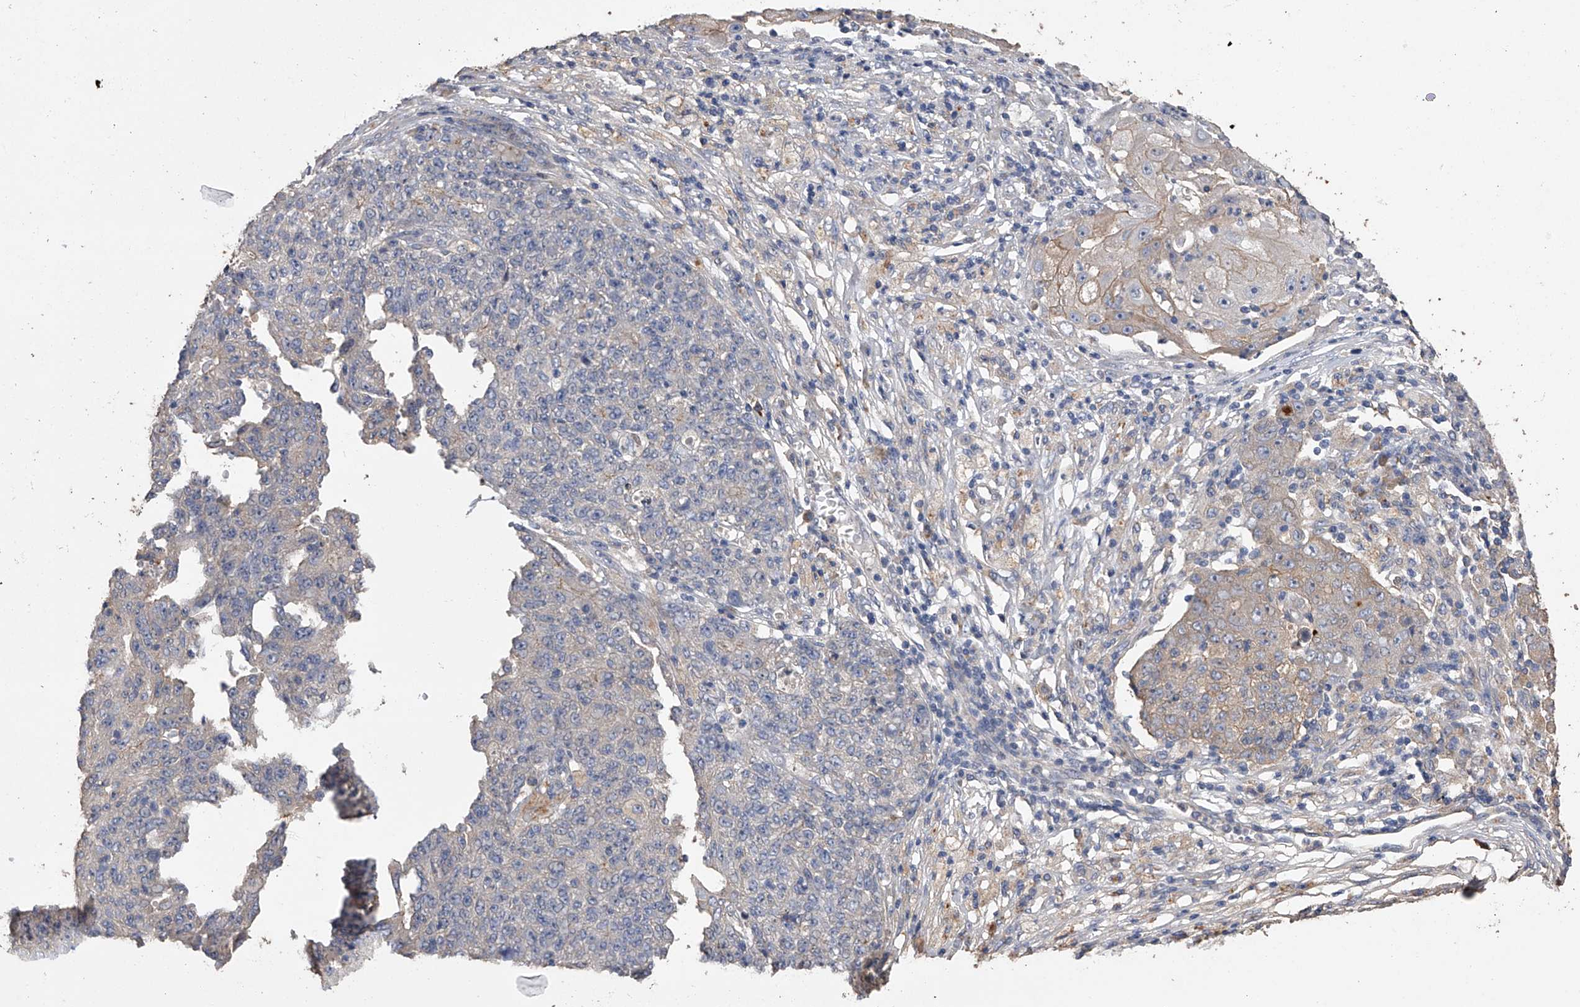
{"staining": {"intensity": "negative", "quantity": "none", "location": "none"}, "tissue": "ovarian cancer", "cell_type": "Tumor cells", "image_type": "cancer", "snomed": [{"axis": "morphology", "description": "Carcinoma, endometroid"}, {"axis": "topography", "description": "Ovary"}], "caption": "High power microscopy photomicrograph of an IHC photomicrograph of ovarian cancer, revealing no significant staining in tumor cells.", "gene": "ZNF343", "patient": {"sex": "female", "age": 42}}